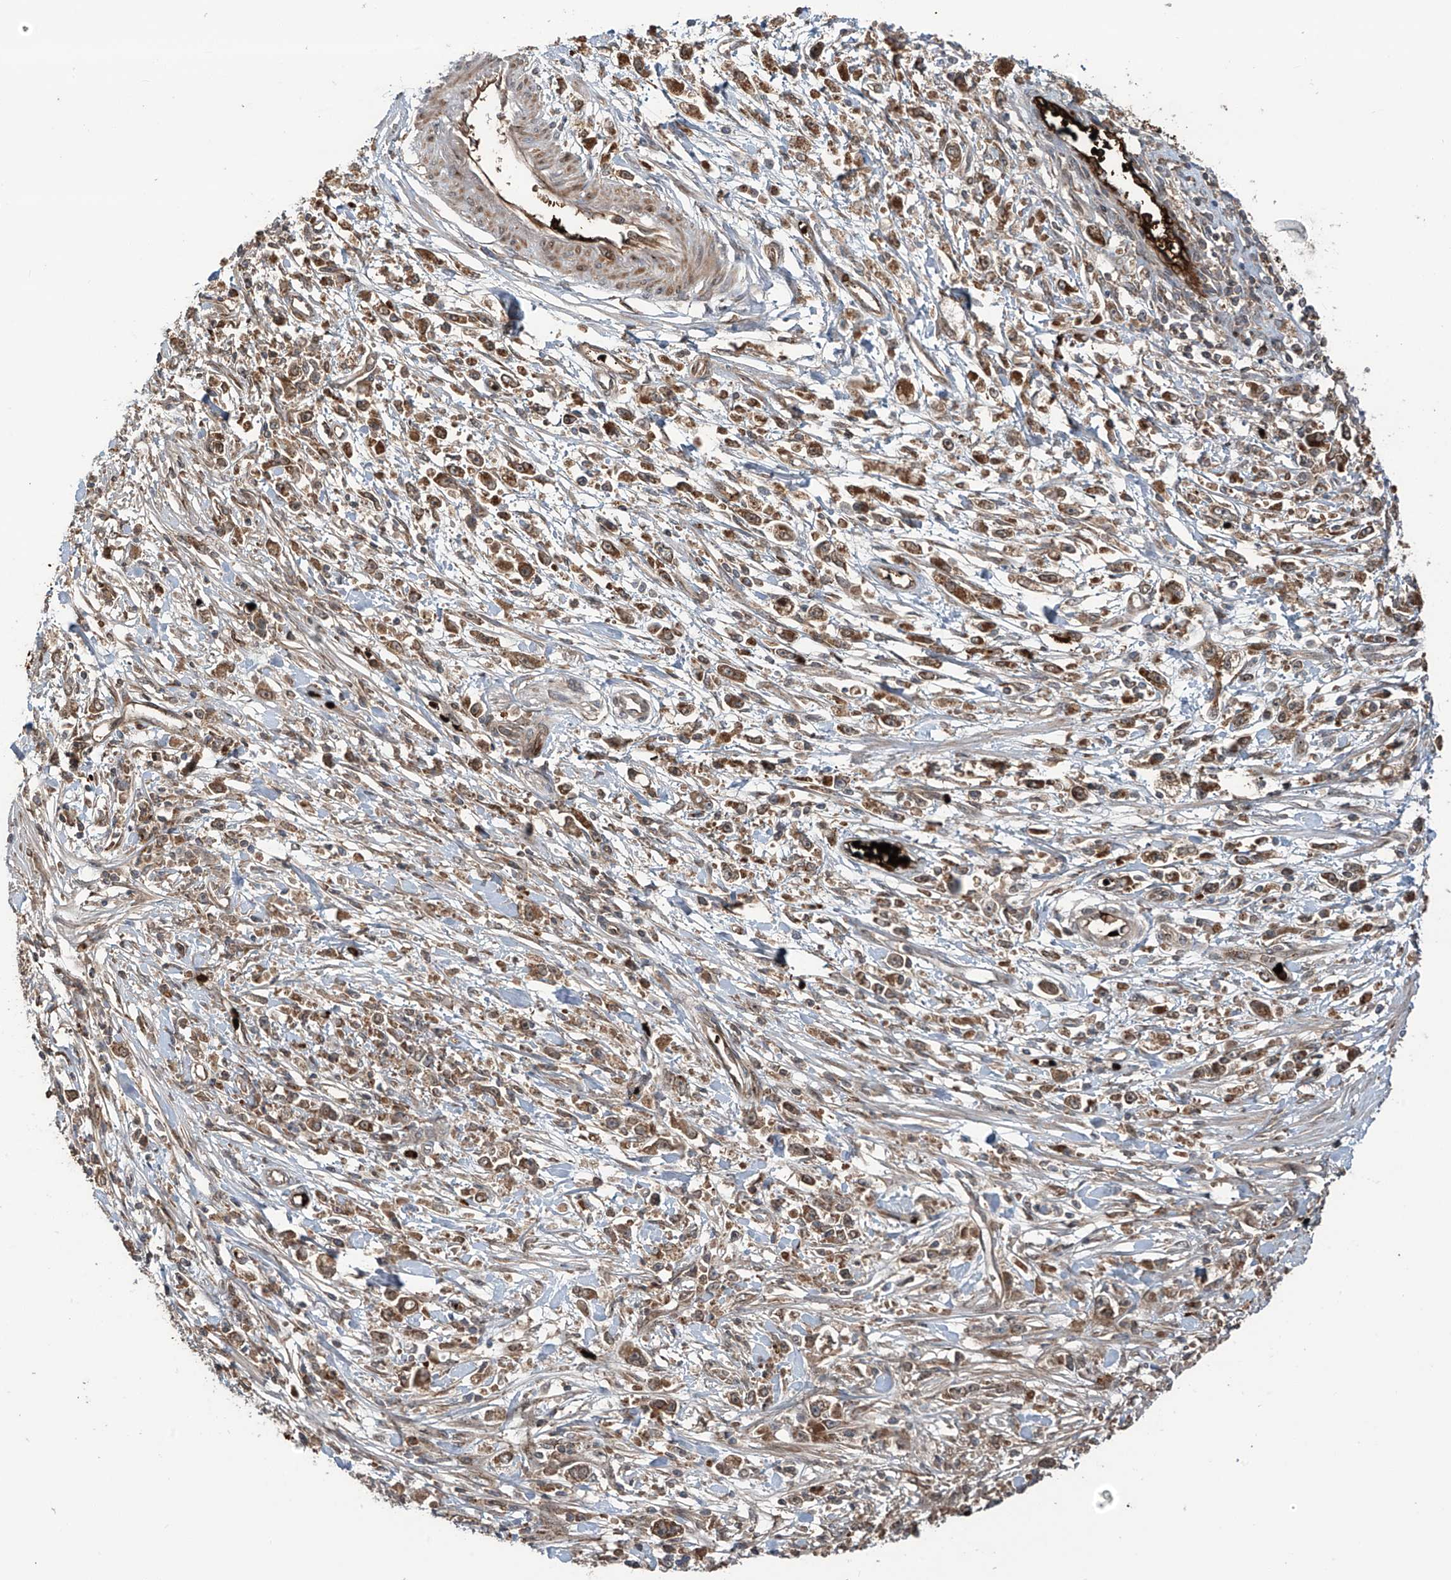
{"staining": {"intensity": "moderate", "quantity": ">75%", "location": "cytoplasmic/membranous"}, "tissue": "stomach cancer", "cell_type": "Tumor cells", "image_type": "cancer", "snomed": [{"axis": "morphology", "description": "Adenocarcinoma, NOS"}, {"axis": "topography", "description": "Stomach"}], "caption": "Protein staining of stomach cancer tissue exhibits moderate cytoplasmic/membranous expression in approximately >75% of tumor cells.", "gene": "ZDHHC9", "patient": {"sex": "female", "age": 59}}